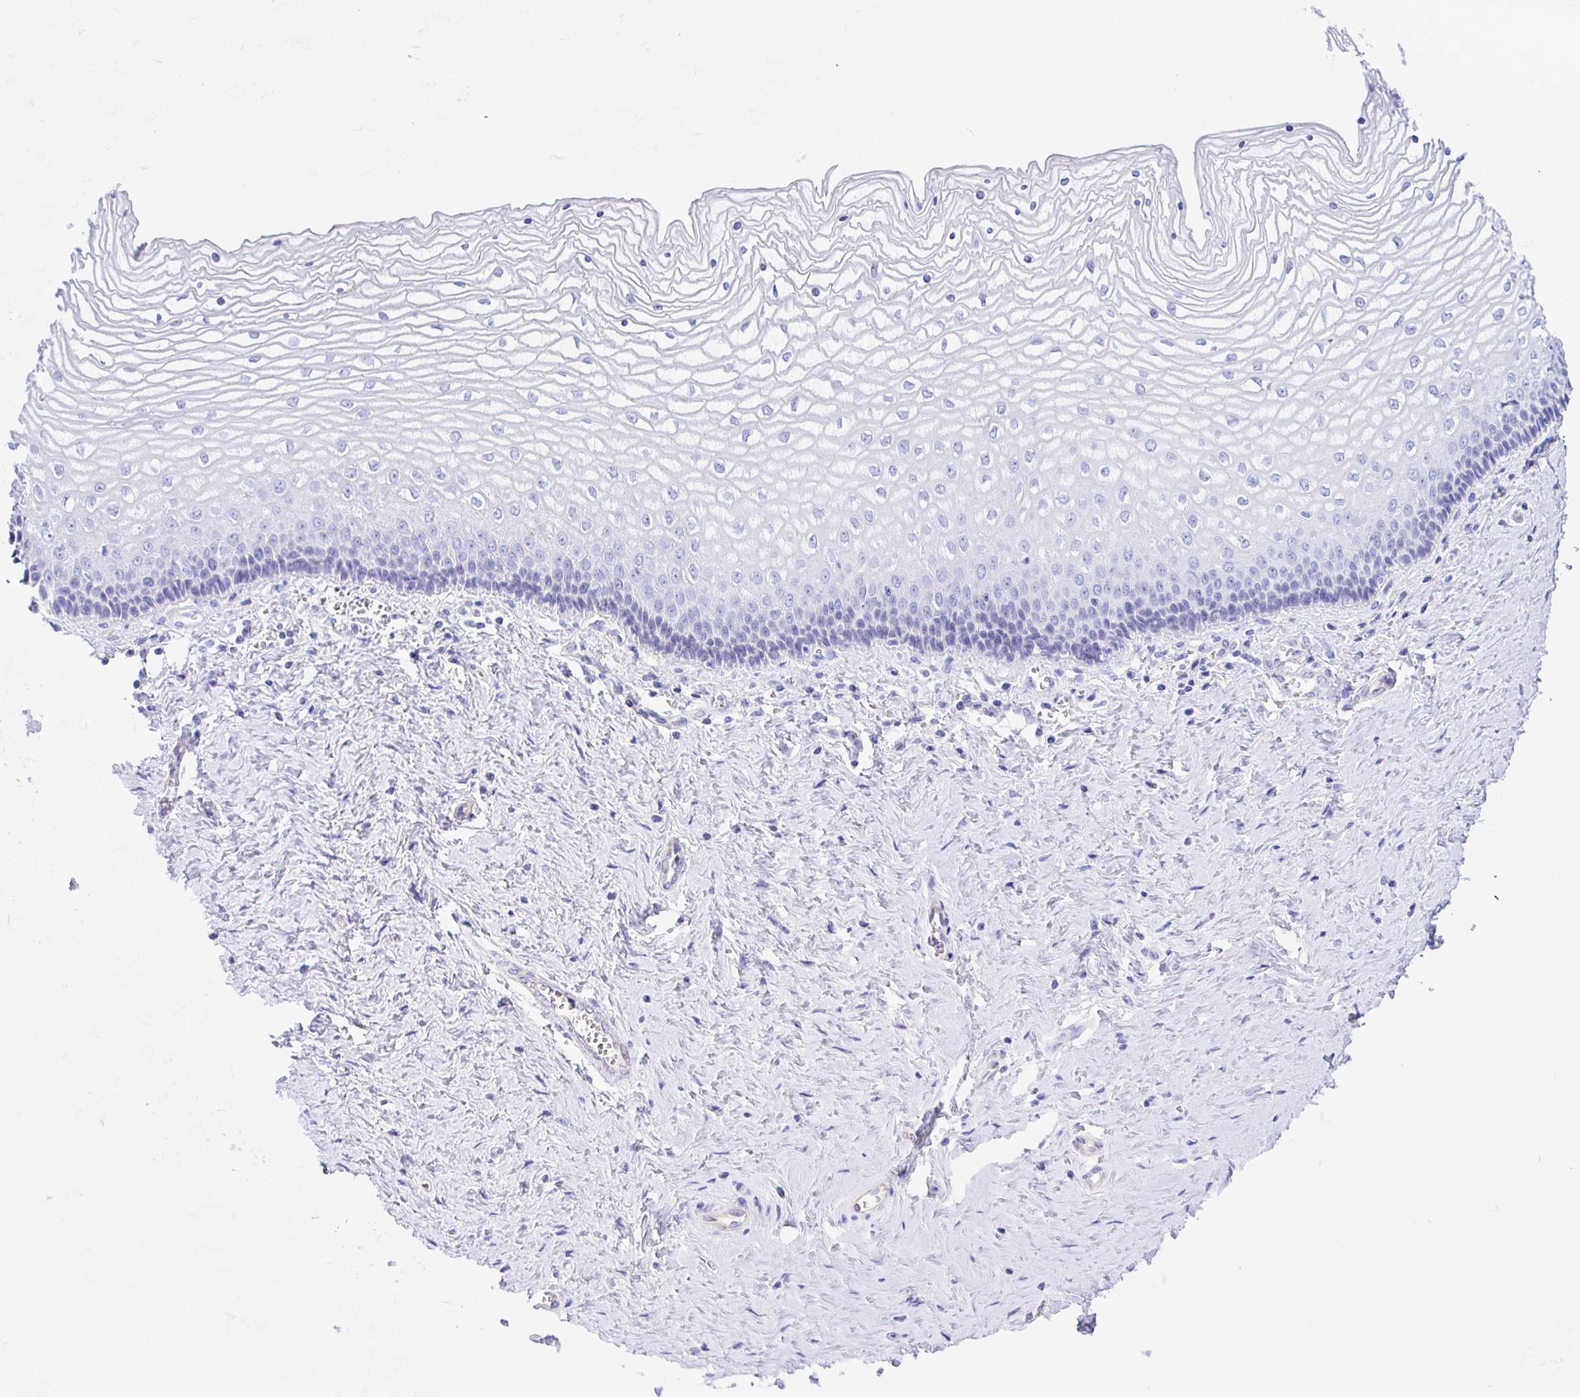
{"staining": {"intensity": "negative", "quantity": "none", "location": "none"}, "tissue": "vagina", "cell_type": "Squamous epithelial cells", "image_type": "normal", "snomed": [{"axis": "morphology", "description": "Normal tissue, NOS"}, {"axis": "topography", "description": "Vagina"}], "caption": "A high-resolution photomicrograph shows immunohistochemistry staining of unremarkable vagina, which reveals no significant staining in squamous epithelial cells.", "gene": "NDUFAF8", "patient": {"sex": "female", "age": 45}}